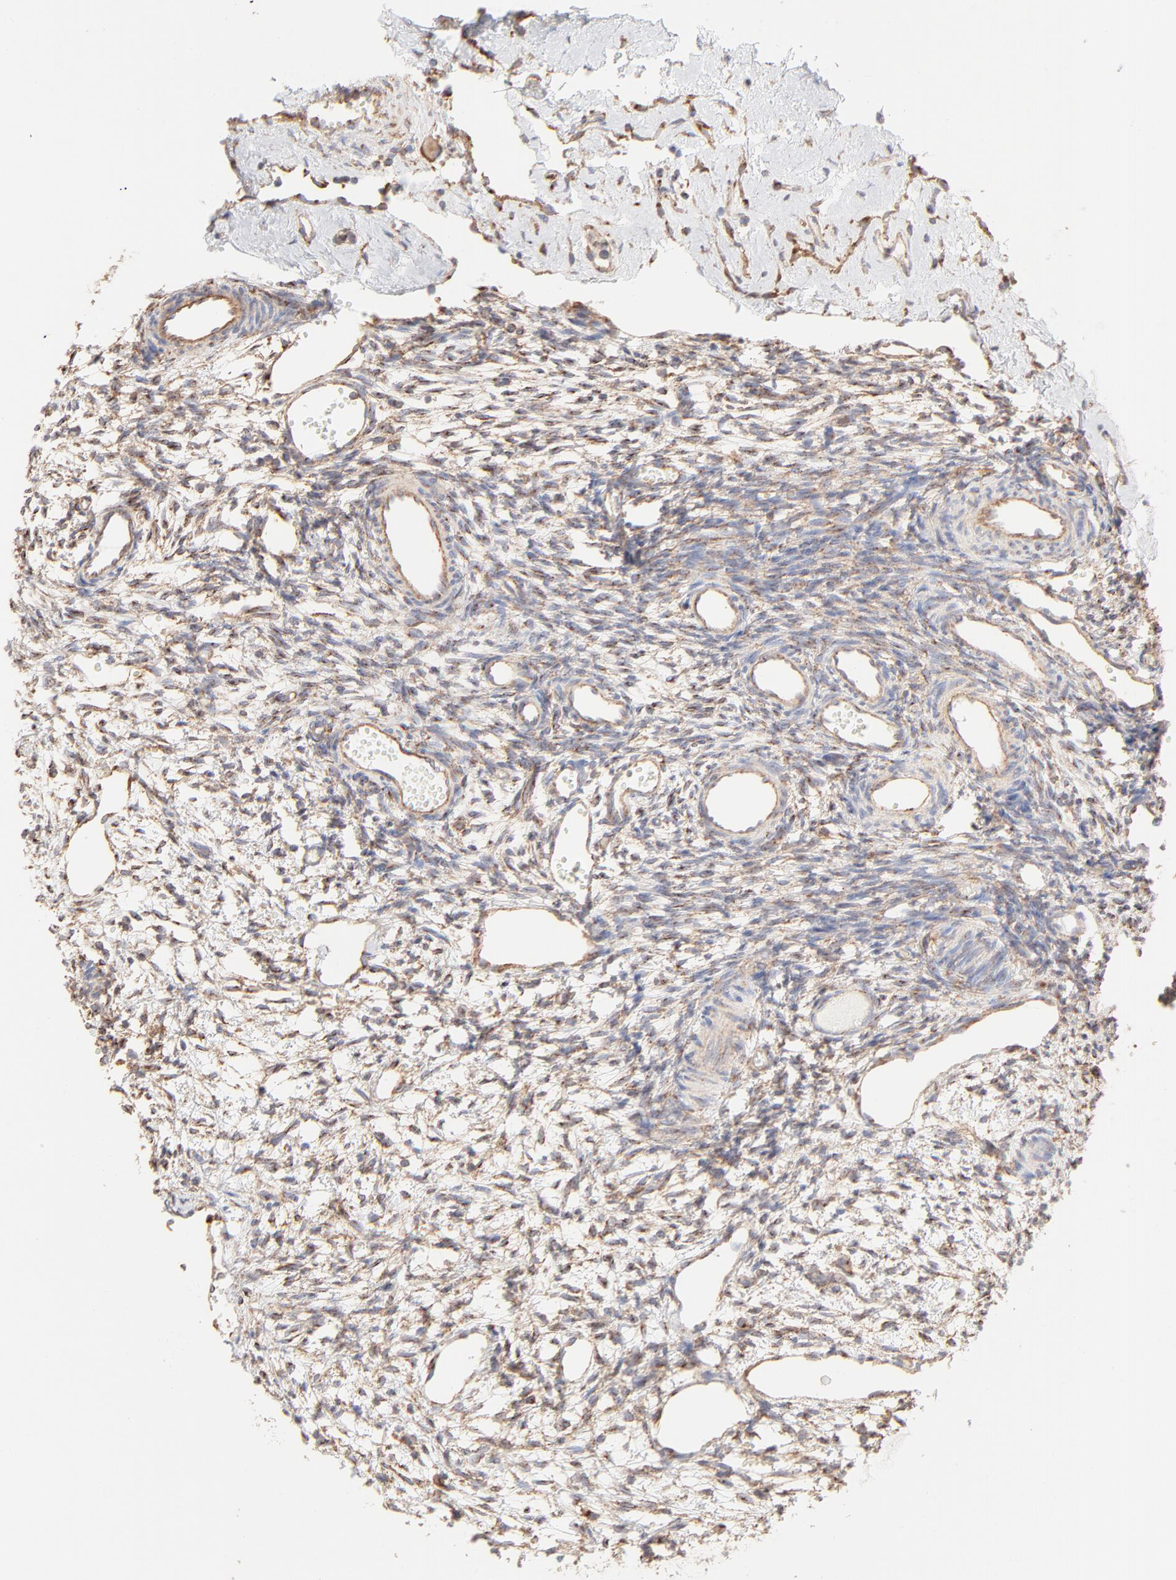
{"staining": {"intensity": "moderate", "quantity": ">75%", "location": "cytoplasmic/membranous"}, "tissue": "ovary", "cell_type": "Ovarian stroma cells", "image_type": "normal", "snomed": [{"axis": "morphology", "description": "Normal tissue, NOS"}, {"axis": "topography", "description": "Ovary"}], "caption": "Protein expression analysis of unremarkable ovary reveals moderate cytoplasmic/membranous expression in approximately >75% of ovarian stroma cells.", "gene": "CLTB", "patient": {"sex": "female", "age": 35}}